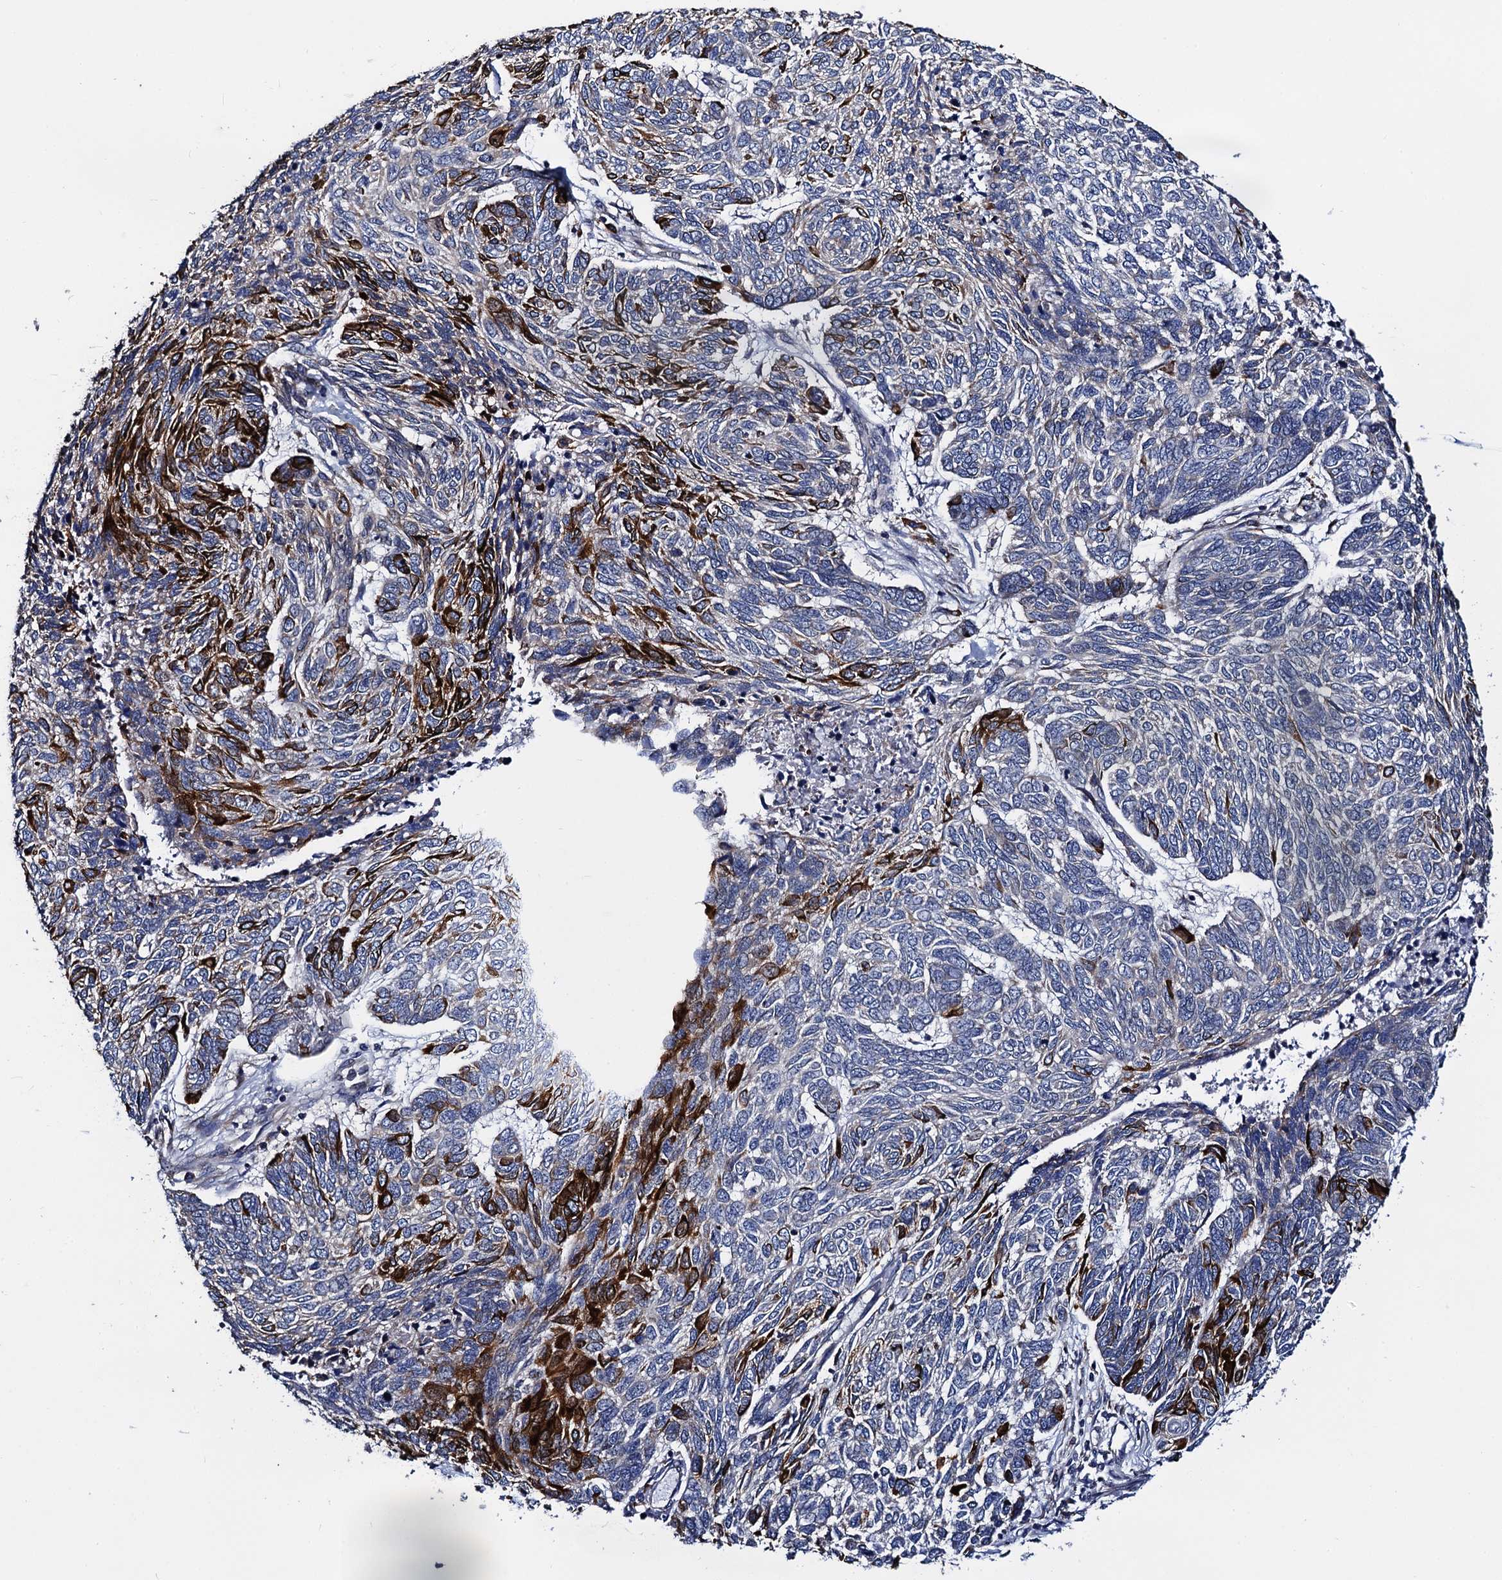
{"staining": {"intensity": "strong", "quantity": "<25%", "location": "cytoplasmic/membranous"}, "tissue": "skin cancer", "cell_type": "Tumor cells", "image_type": "cancer", "snomed": [{"axis": "morphology", "description": "Basal cell carcinoma"}, {"axis": "topography", "description": "Skin"}], "caption": "Protein expression analysis of skin cancer (basal cell carcinoma) demonstrates strong cytoplasmic/membranous staining in approximately <25% of tumor cells.", "gene": "PGLS", "patient": {"sex": "female", "age": 65}}